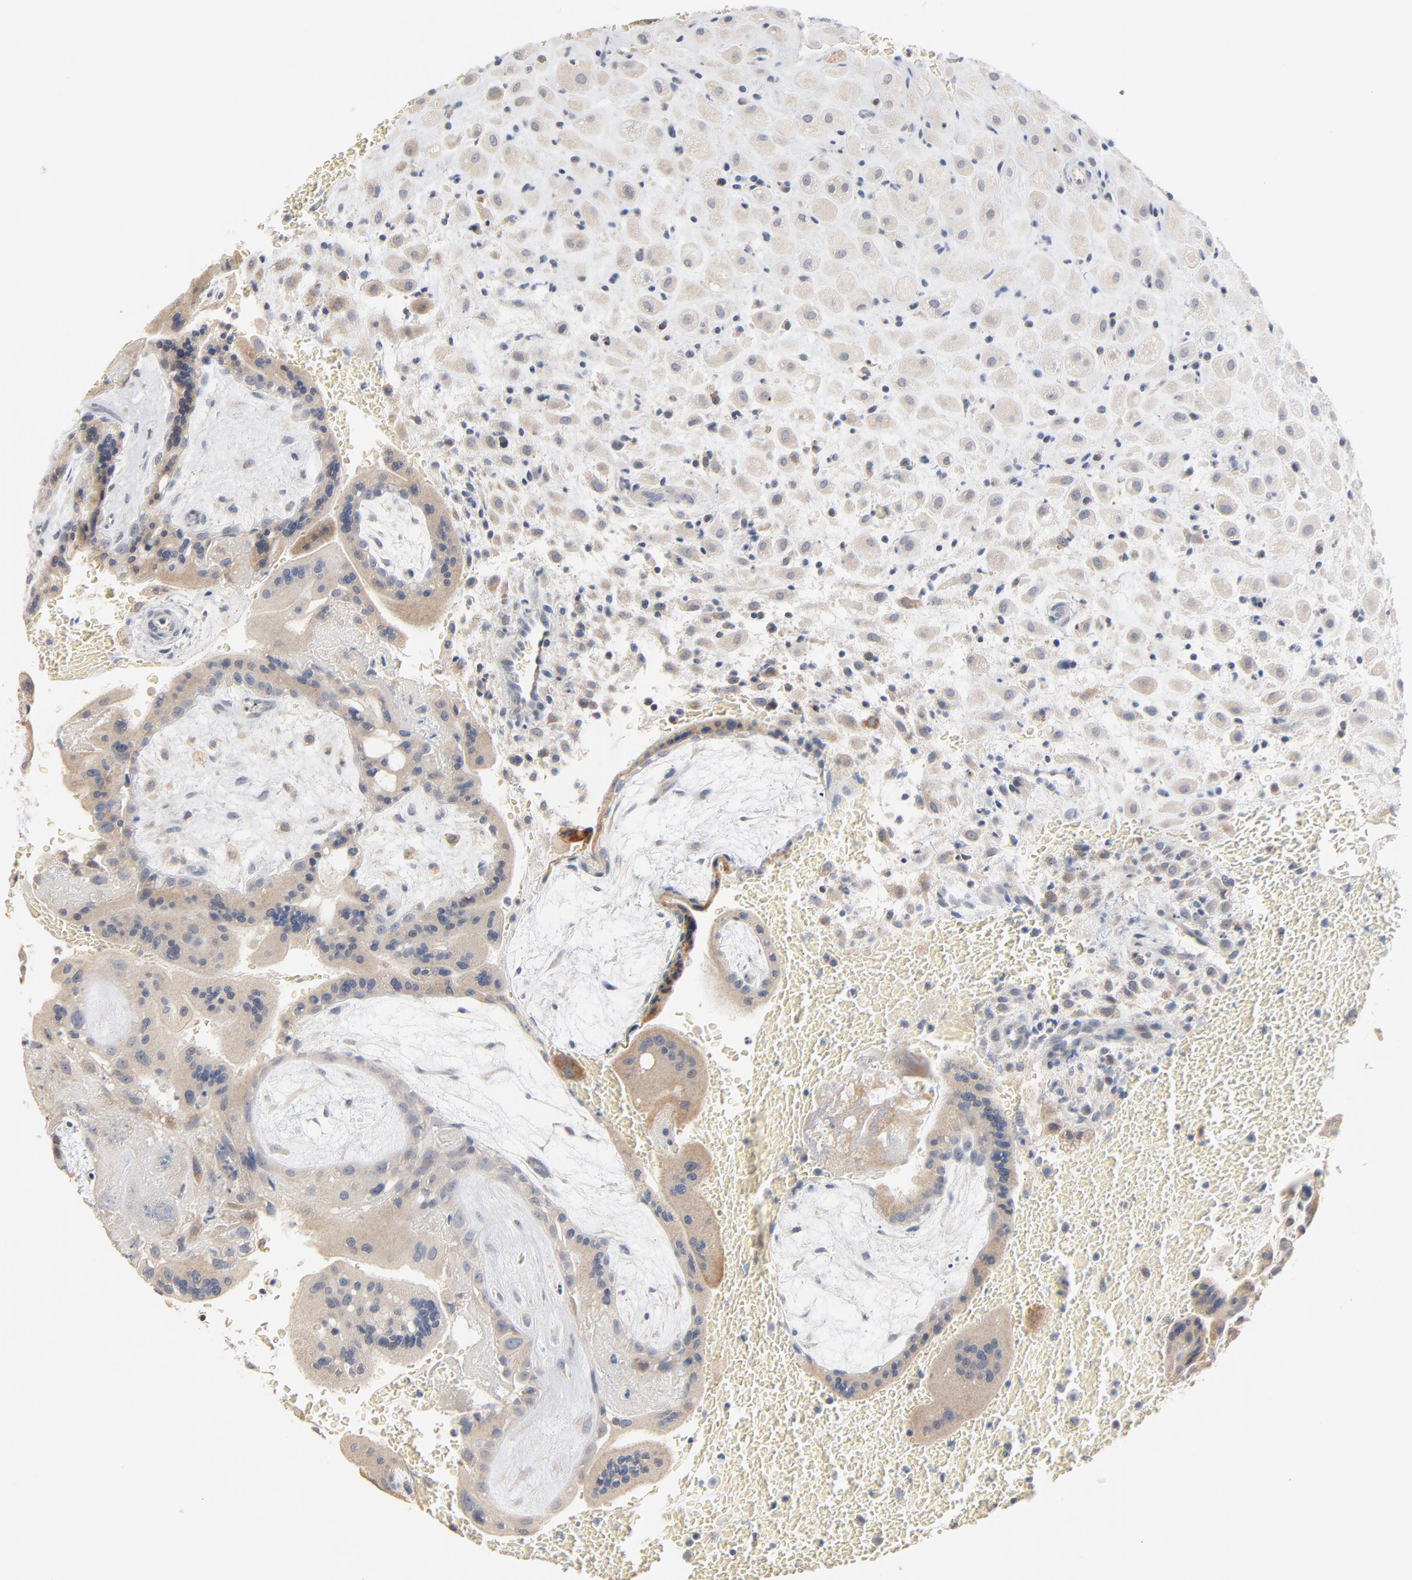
{"staining": {"intensity": "negative", "quantity": "none", "location": "none"}, "tissue": "placenta", "cell_type": "Decidual cells", "image_type": "normal", "snomed": [{"axis": "morphology", "description": "Normal tissue, NOS"}, {"axis": "topography", "description": "Placenta"}], "caption": "IHC photomicrograph of unremarkable human placenta stained for a protein (brown), which exhibits no positivity in decidual cells.", "gene": "ZDHHC8", "patient": {"sex": "female", "age": 35}}